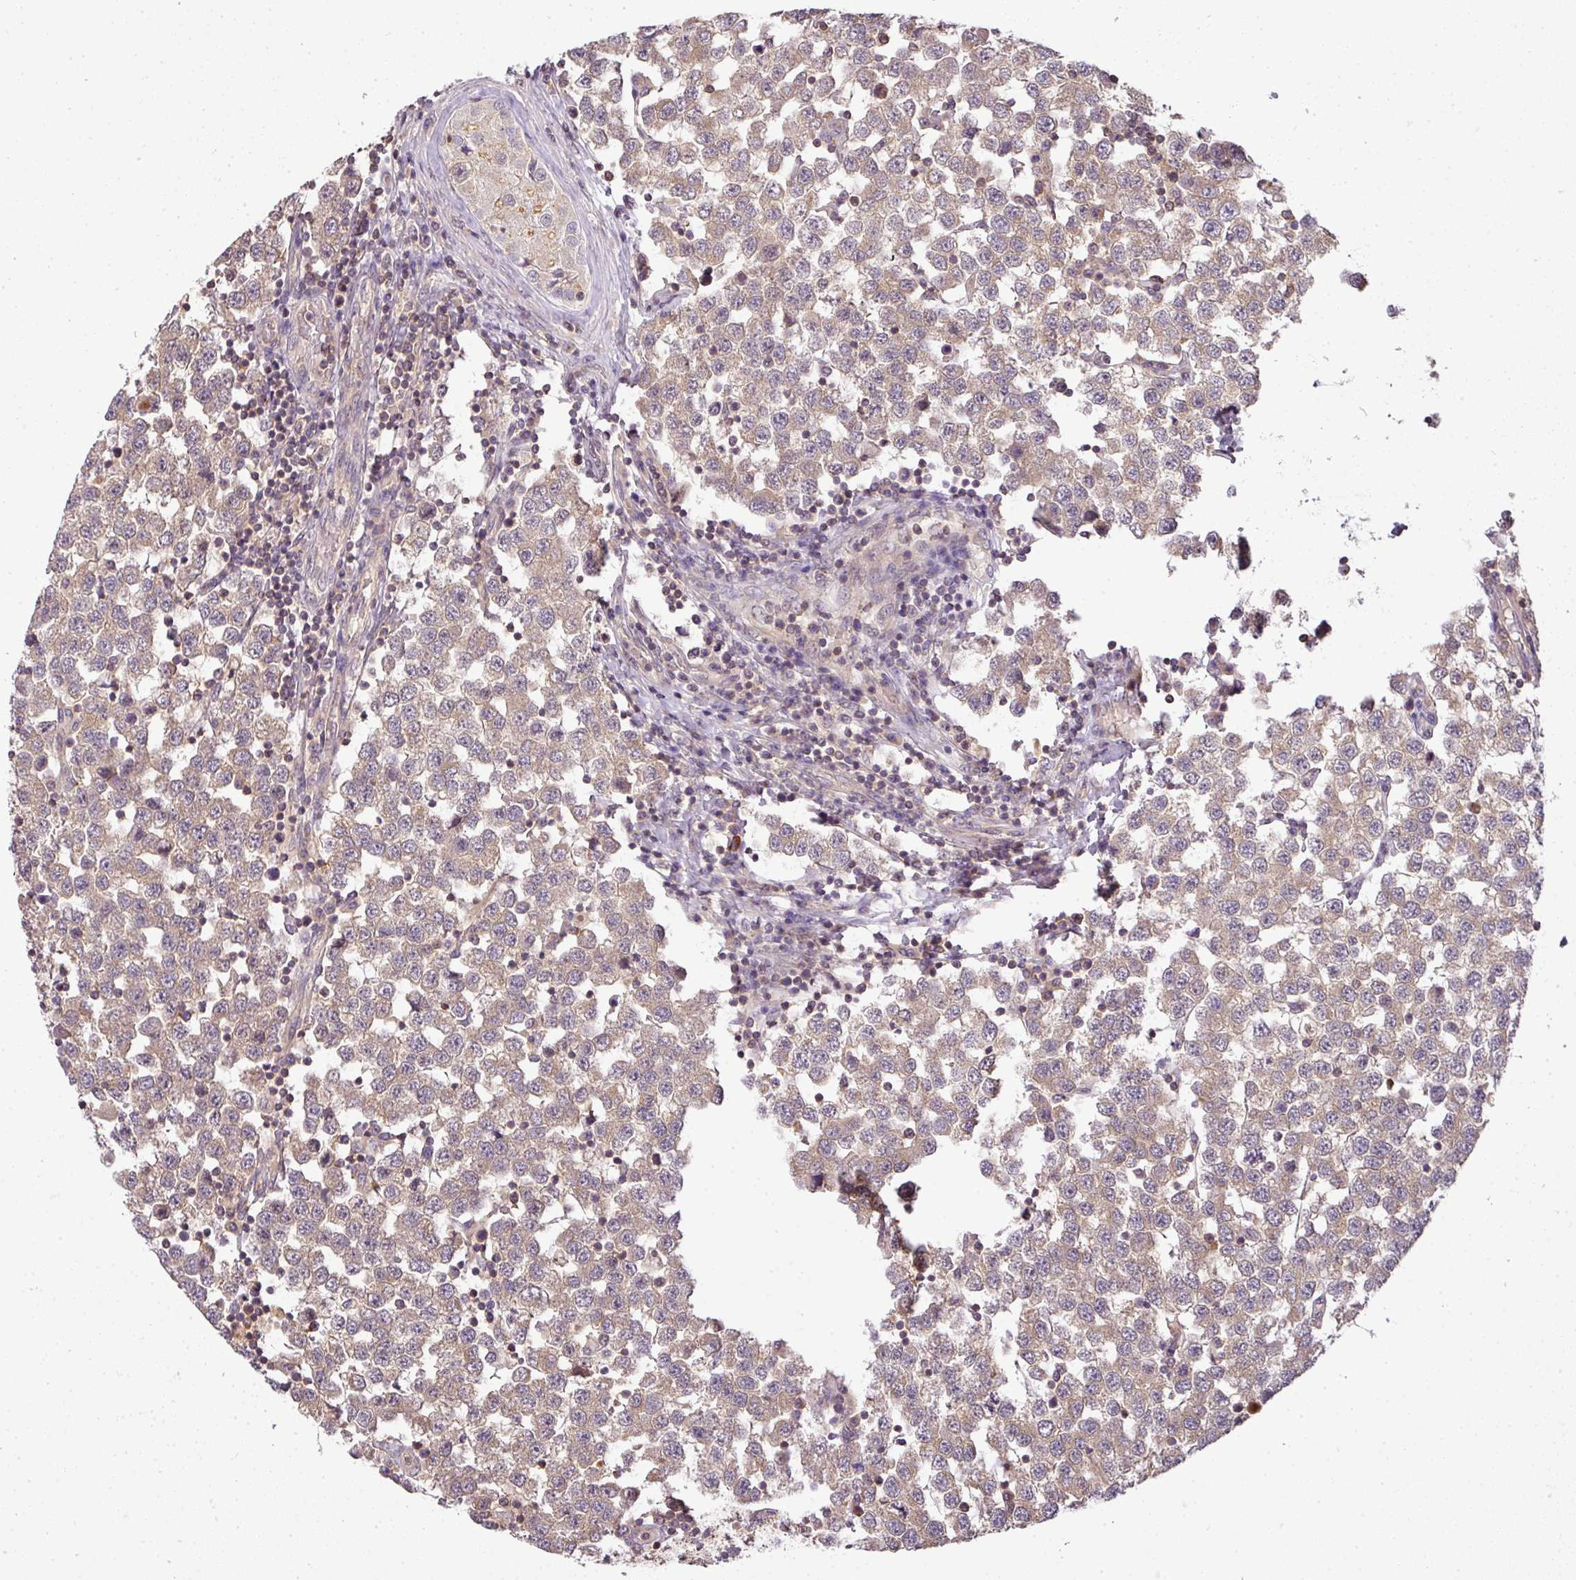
{"staining": {"intensity": "negative", "quantity": "none", "location": "none"}, "tissue": "testis cancer", "cell_type": "Tumor cells", "image_type": "cancer", "snomed": [{"axis": "morphology", "description": "Seminoma, NOS"}, {"axis": "topography", "description": "Testis"}], "caption": "Seminoma (testis) stained for a protein using immunohistochemistry (IHC) demonstrates no staining tumor cells.", "gene": "TCL1B", "patient": {"sex": "male", "age": 34}}